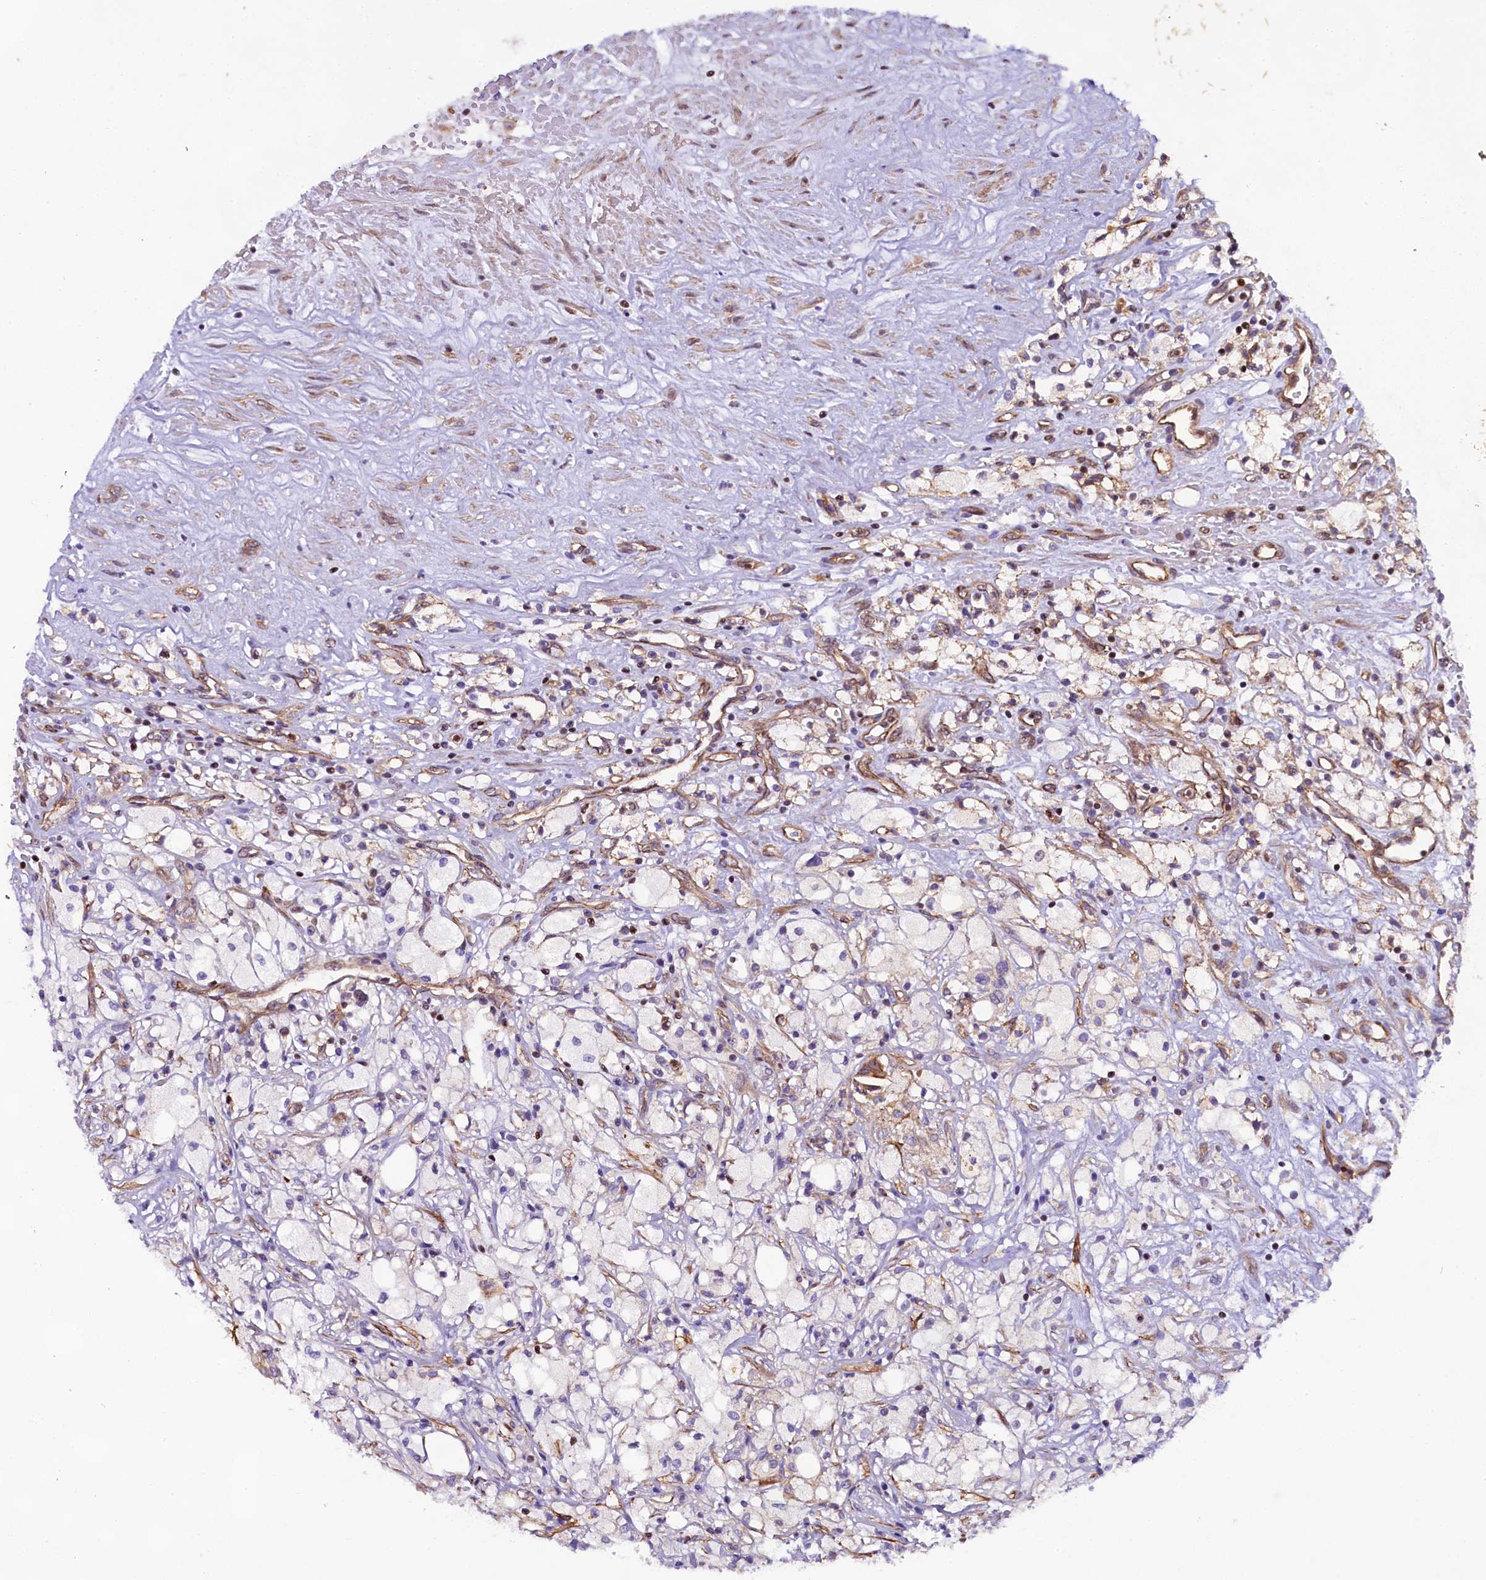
{"staining": {"intensity": "weak", "quantity": "25%-75%", "location": "cytoplasmic/membranous"}, "tissue": "renal cancer", "cell_type": "Tumor cells", "image_type": "cancer", "snomed": [{"axis": "morphology", "description": "Adenocarcinoma, NOS"}, {"axis": "topography", "description": "Kidney"}], "caption": "IHC photomicrograph of neoplastic tissue: human renal cancer stained using IHC shows low levels of weak protein expression localized specifically in the cytoplasmic/membranous of tumor cells, appearing as a cytoplasmic/membranous brown color.", "gene": "SP4", "patient": {"sex": "male", "age": 59}}